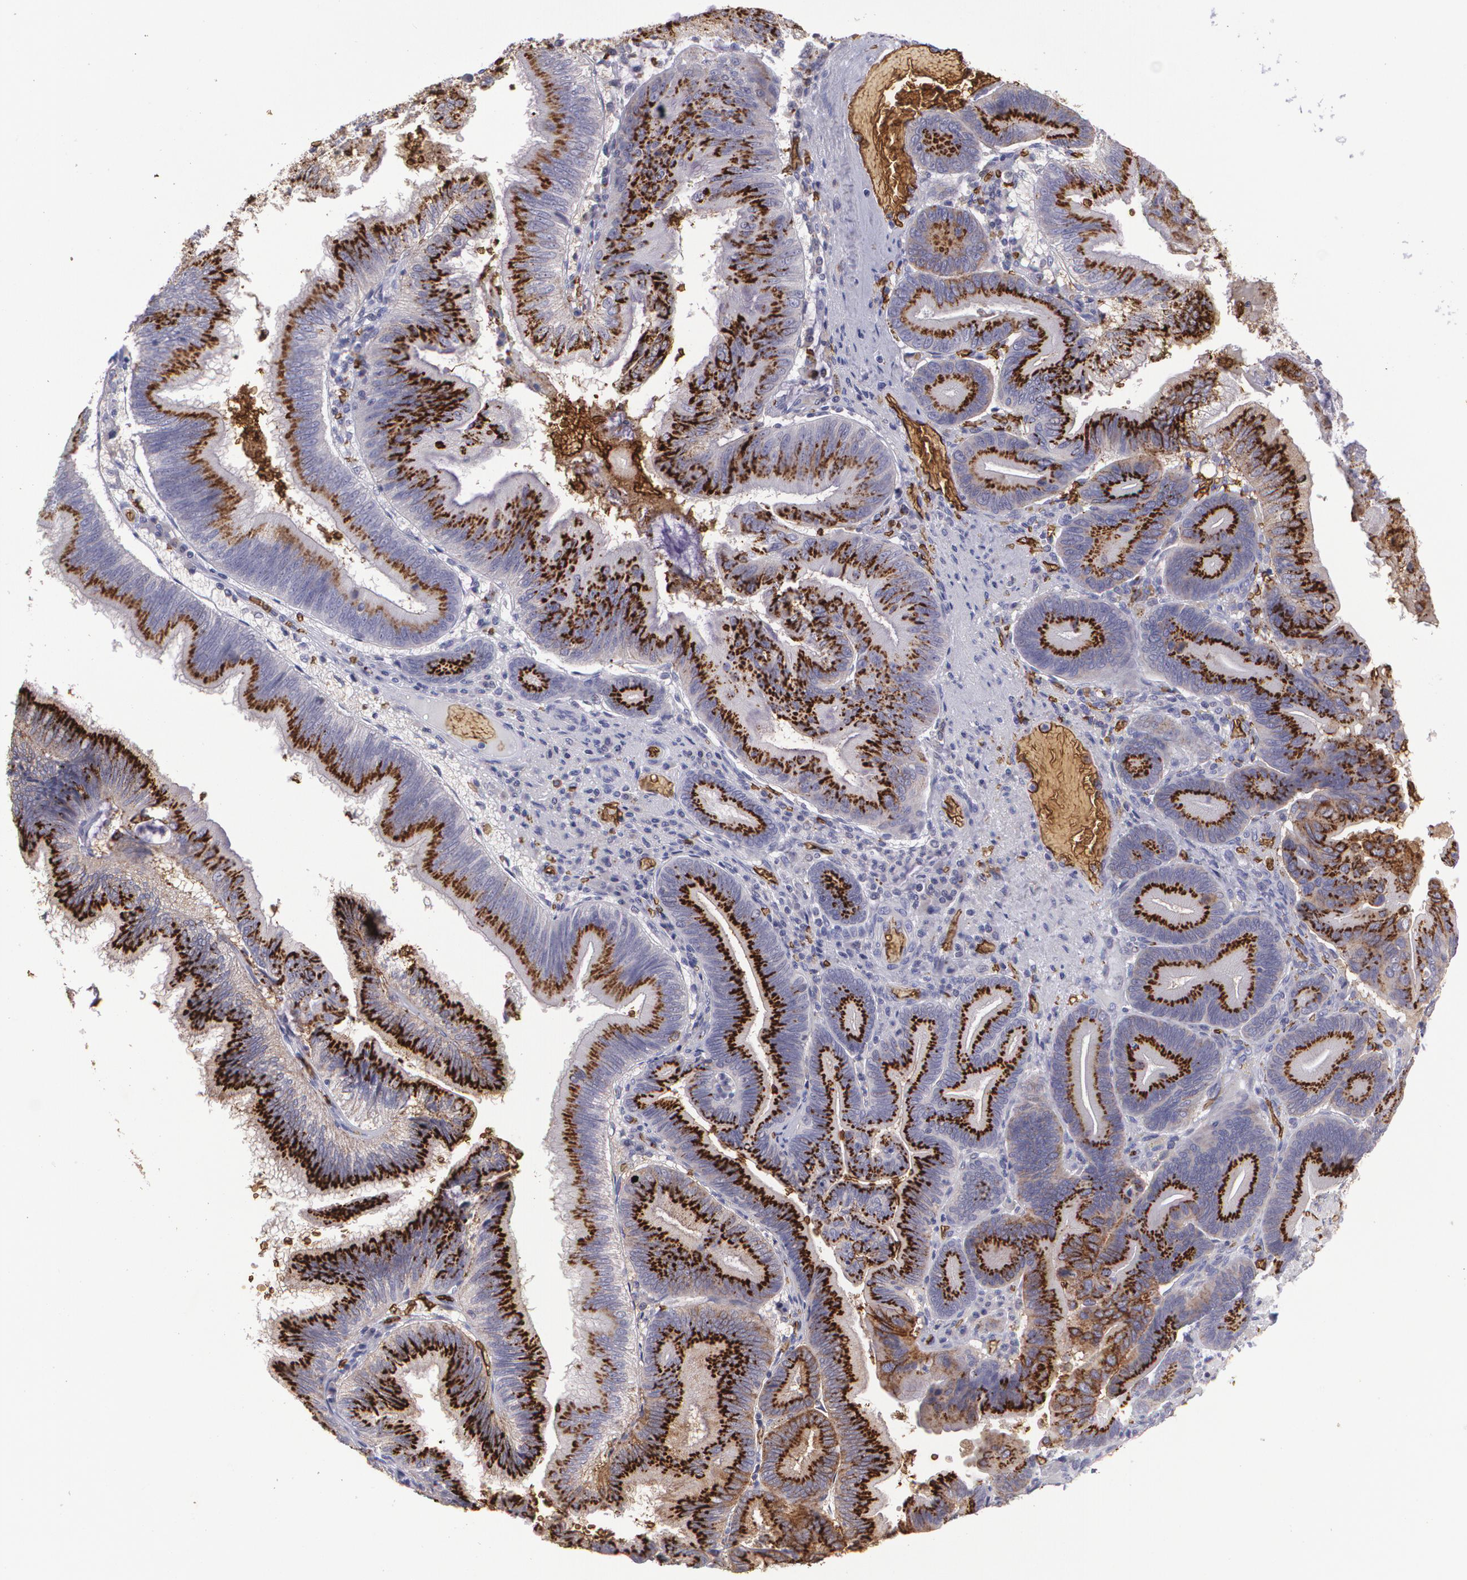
{"staining": {"intensity": "strong", "quantity": ">75%", "location": "cytoplasmic/membranous"}, "tissue": "pancreatic cancer", "cell_type": "Tumor cells", "image_type": "cancer", "snomed": [{"axis": "morphology", "description": "Adenocarcinoma, NOS"}, {"axis": "topography", "description": "Pancreas"}], "caption": "There is high levels of strong cytoplasmic/membranous expression in tumor cells of adenocarcinoma (pancreatic), as demonstrated by immunohistochemical staining (brown color).", "gene": "SLC2A1", "patient": {"sex": "male", "age": 82}}